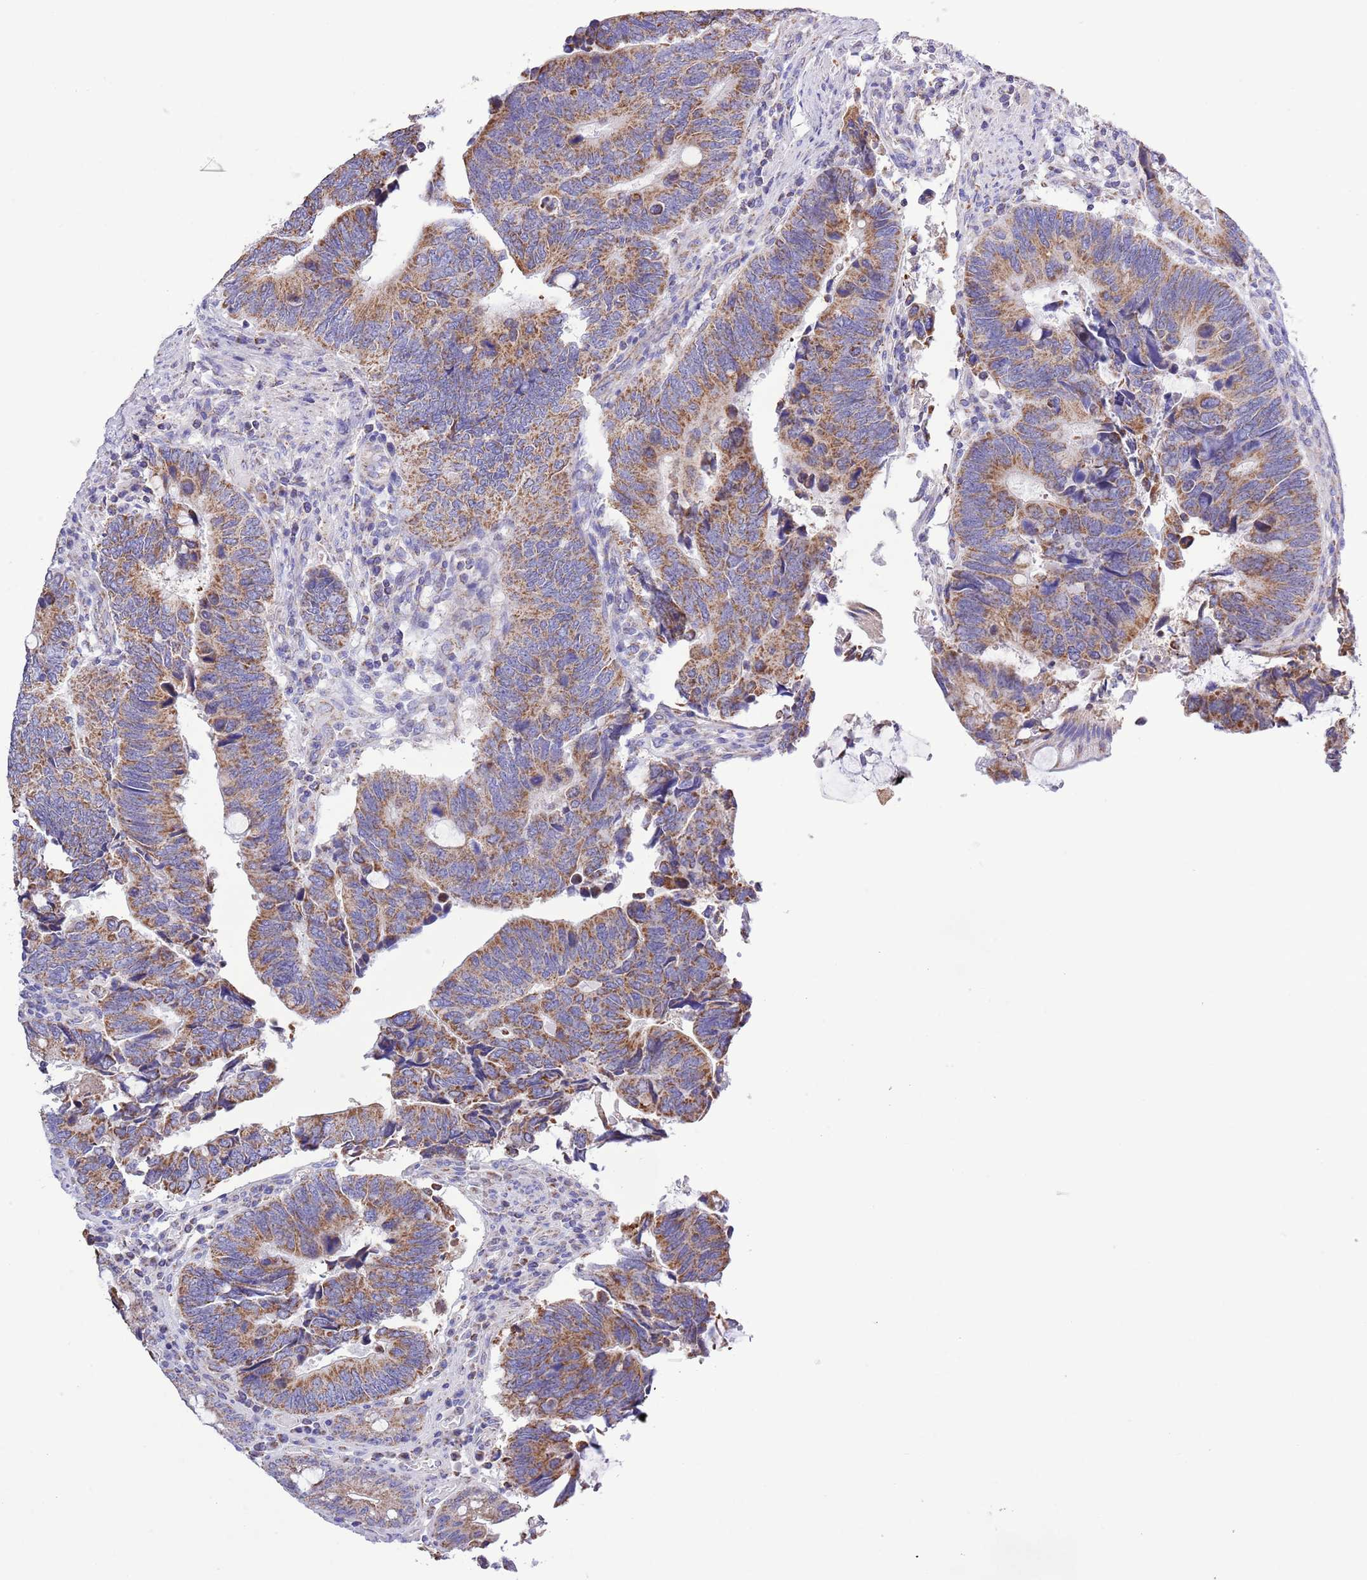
{"staining": {"intensity": "moderate", "quantity": ">75%", "location": "cytoplasmic/membranous"}, "tissue": "colorectal cancer", "cell_type": "Tumor cells", "image_type": "cancer", "snomed": [{"axis": "morphology", "description": "Adenocarcinoma, NOS"}, {"axis": "topography", "description": "Colon"}], "caption": "DAB immunohistochemical staining of colorectal cancer demonstrates moderate cytoplasmic/membranous protein expression in about >75% of tumor cells.", "gene": "TEKTIP1", "patient": {"sex": "male", "age": 87}}